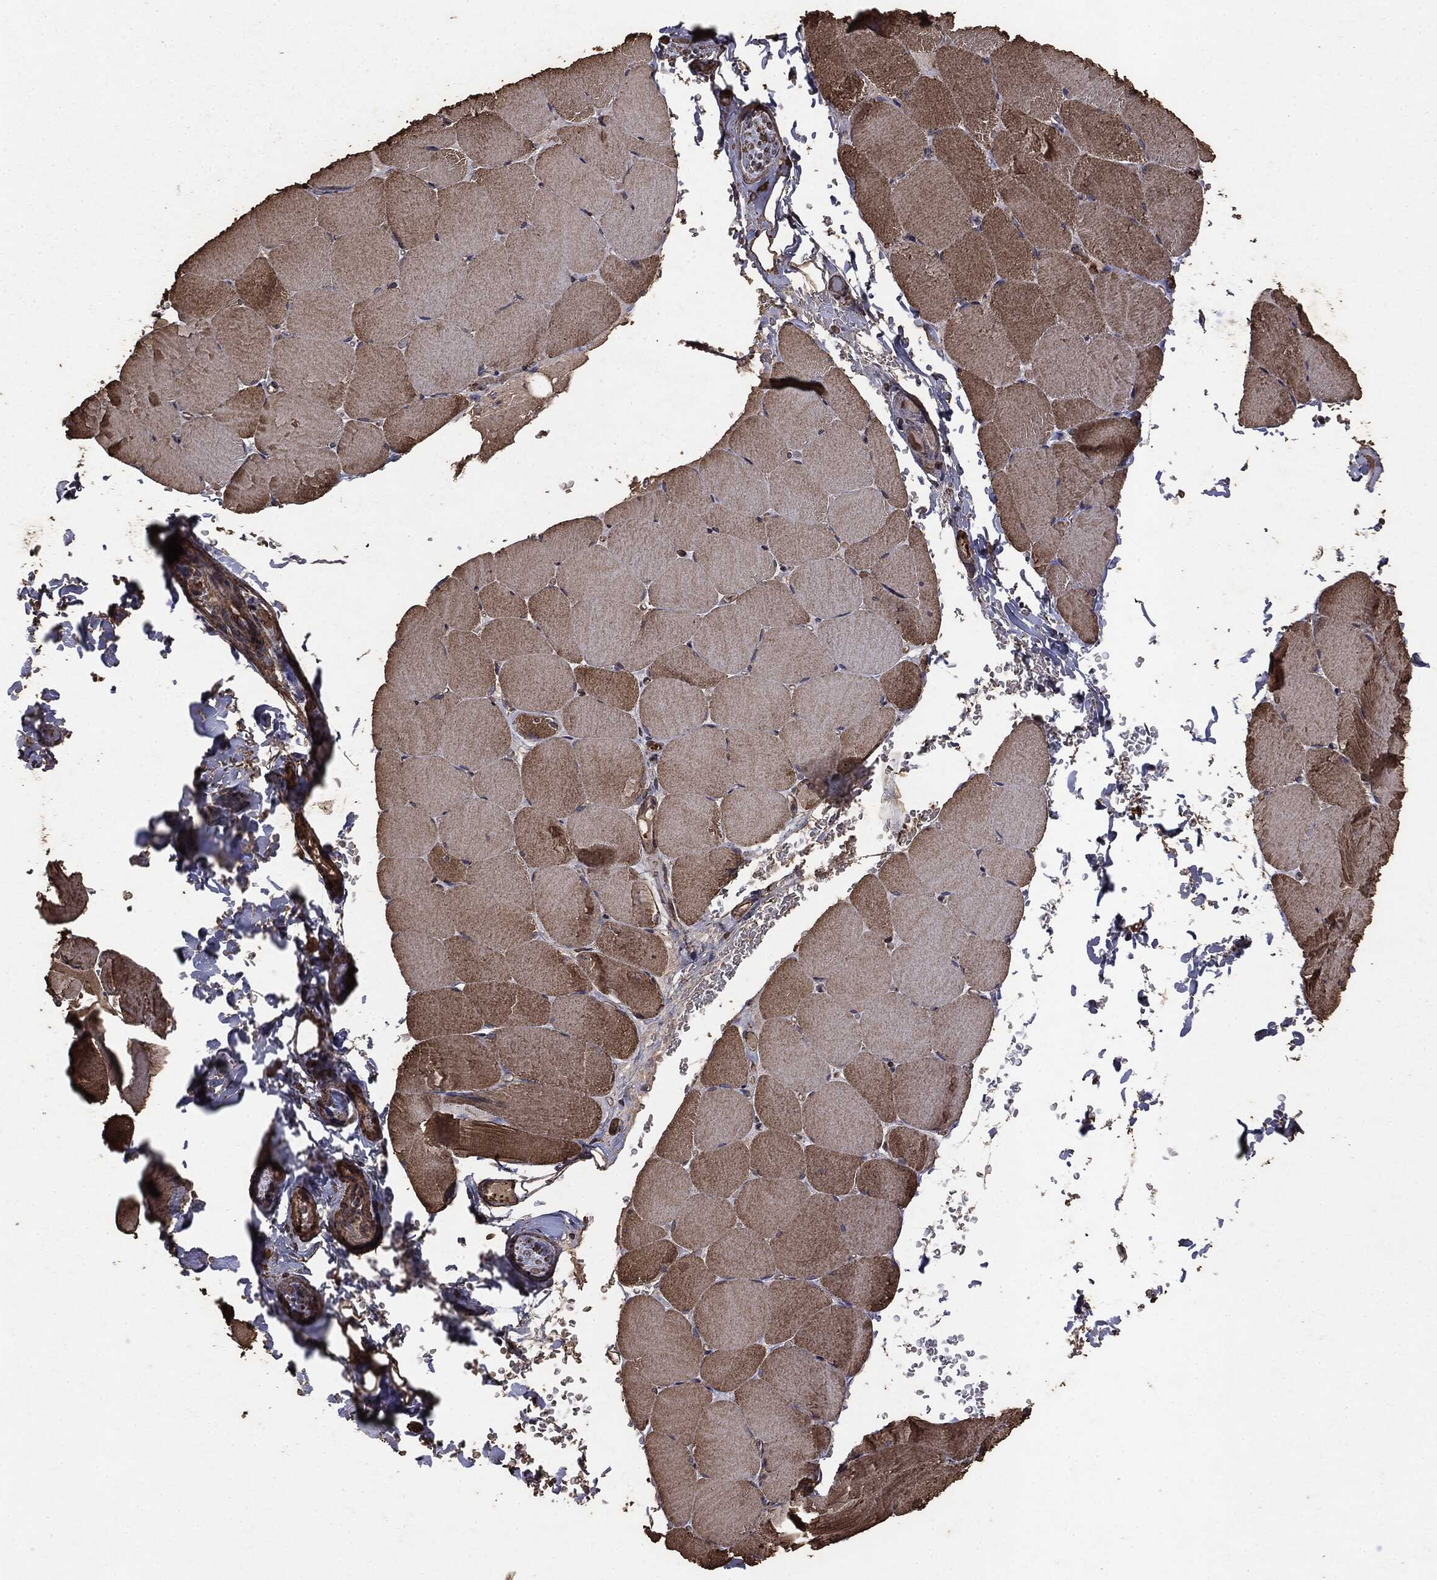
{"staining": {"intensity": "moderate", "quantity": "25%-75%", "location": "cytoplasmic/membranous"}, "tissue": "skeletal muscle", "cell_type": "Myocytes", "image_type": "normal", "snomed": [{"axis": "morphology", "description": "Normal tissue, NOS"}, {"axis": "topography", "description": "Skeletal muscle"}], "caption": "This micrograph displays immunohistochemistry (IHC) staining of unremarkable skeletal muscle, with medium moderate cytoplasmic/membranous staining in about 25%-75% of myocytes.", "gene": "MTOR", "patient": {"sex": "female", "age": 37}}